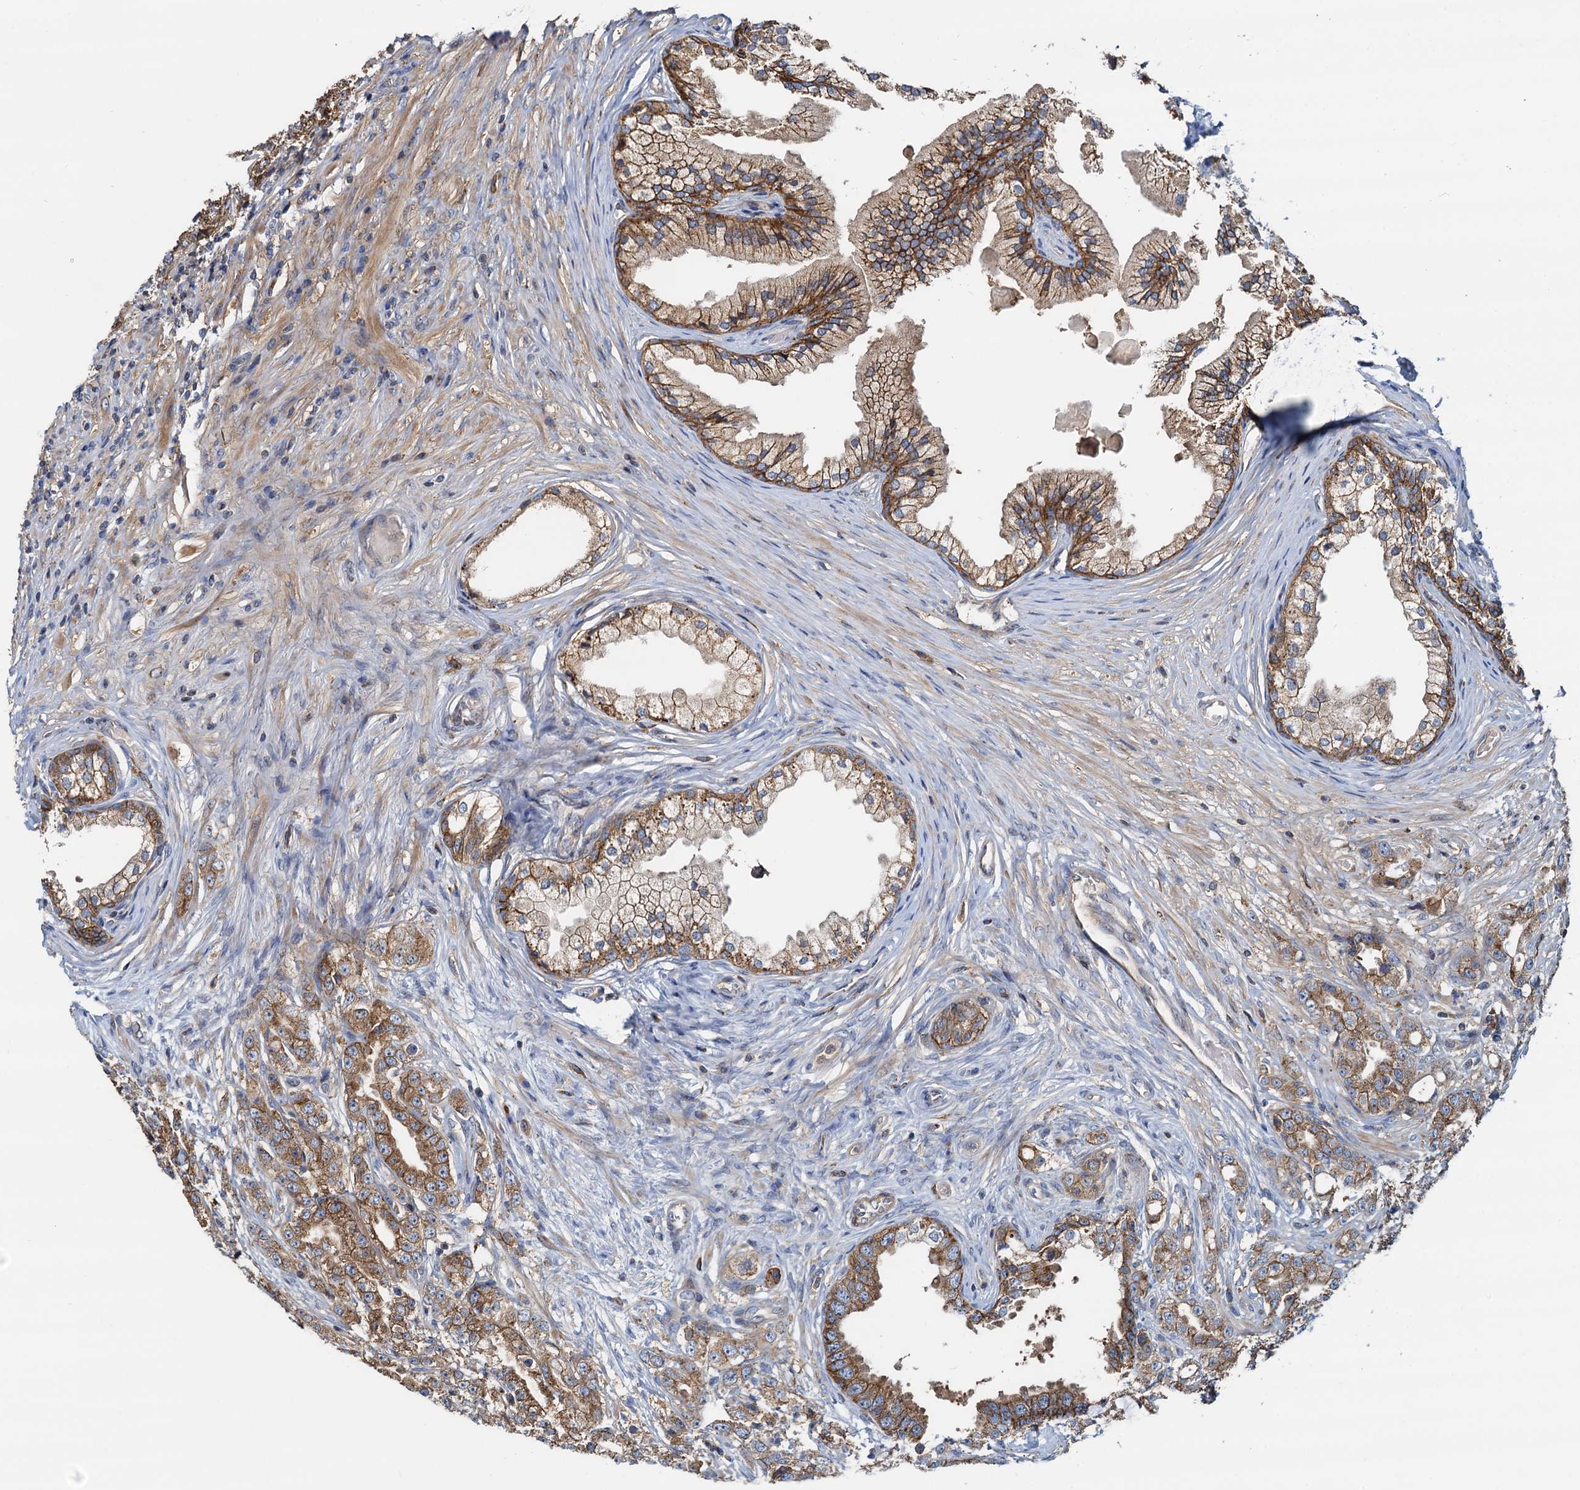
{"staining": {"intensity": "moderate", "quantity": ">75%", "location": "cytoplasmic/membranous"}, "tissue": "prostate cancer", "cell_type": "Tumor cells", "image_type": "cancer", "snomed": [{"axis": "morphology", "description": "Adenocarcinoma, High grade"}, {"axis": "topography", "description": "Prostate"}], "caption": "Tumor cells exhibit medium levels of moderate cytoplasmic/membranous expression in about >75% of cells in human high-grade adenocarcinoma (prostate). (DAB (3,3'-diaminobenzidine) IHC with brightfield microscopy, high magnification).", "gene": "LNX2", "patient": {"sex": "male", "age": 69}}